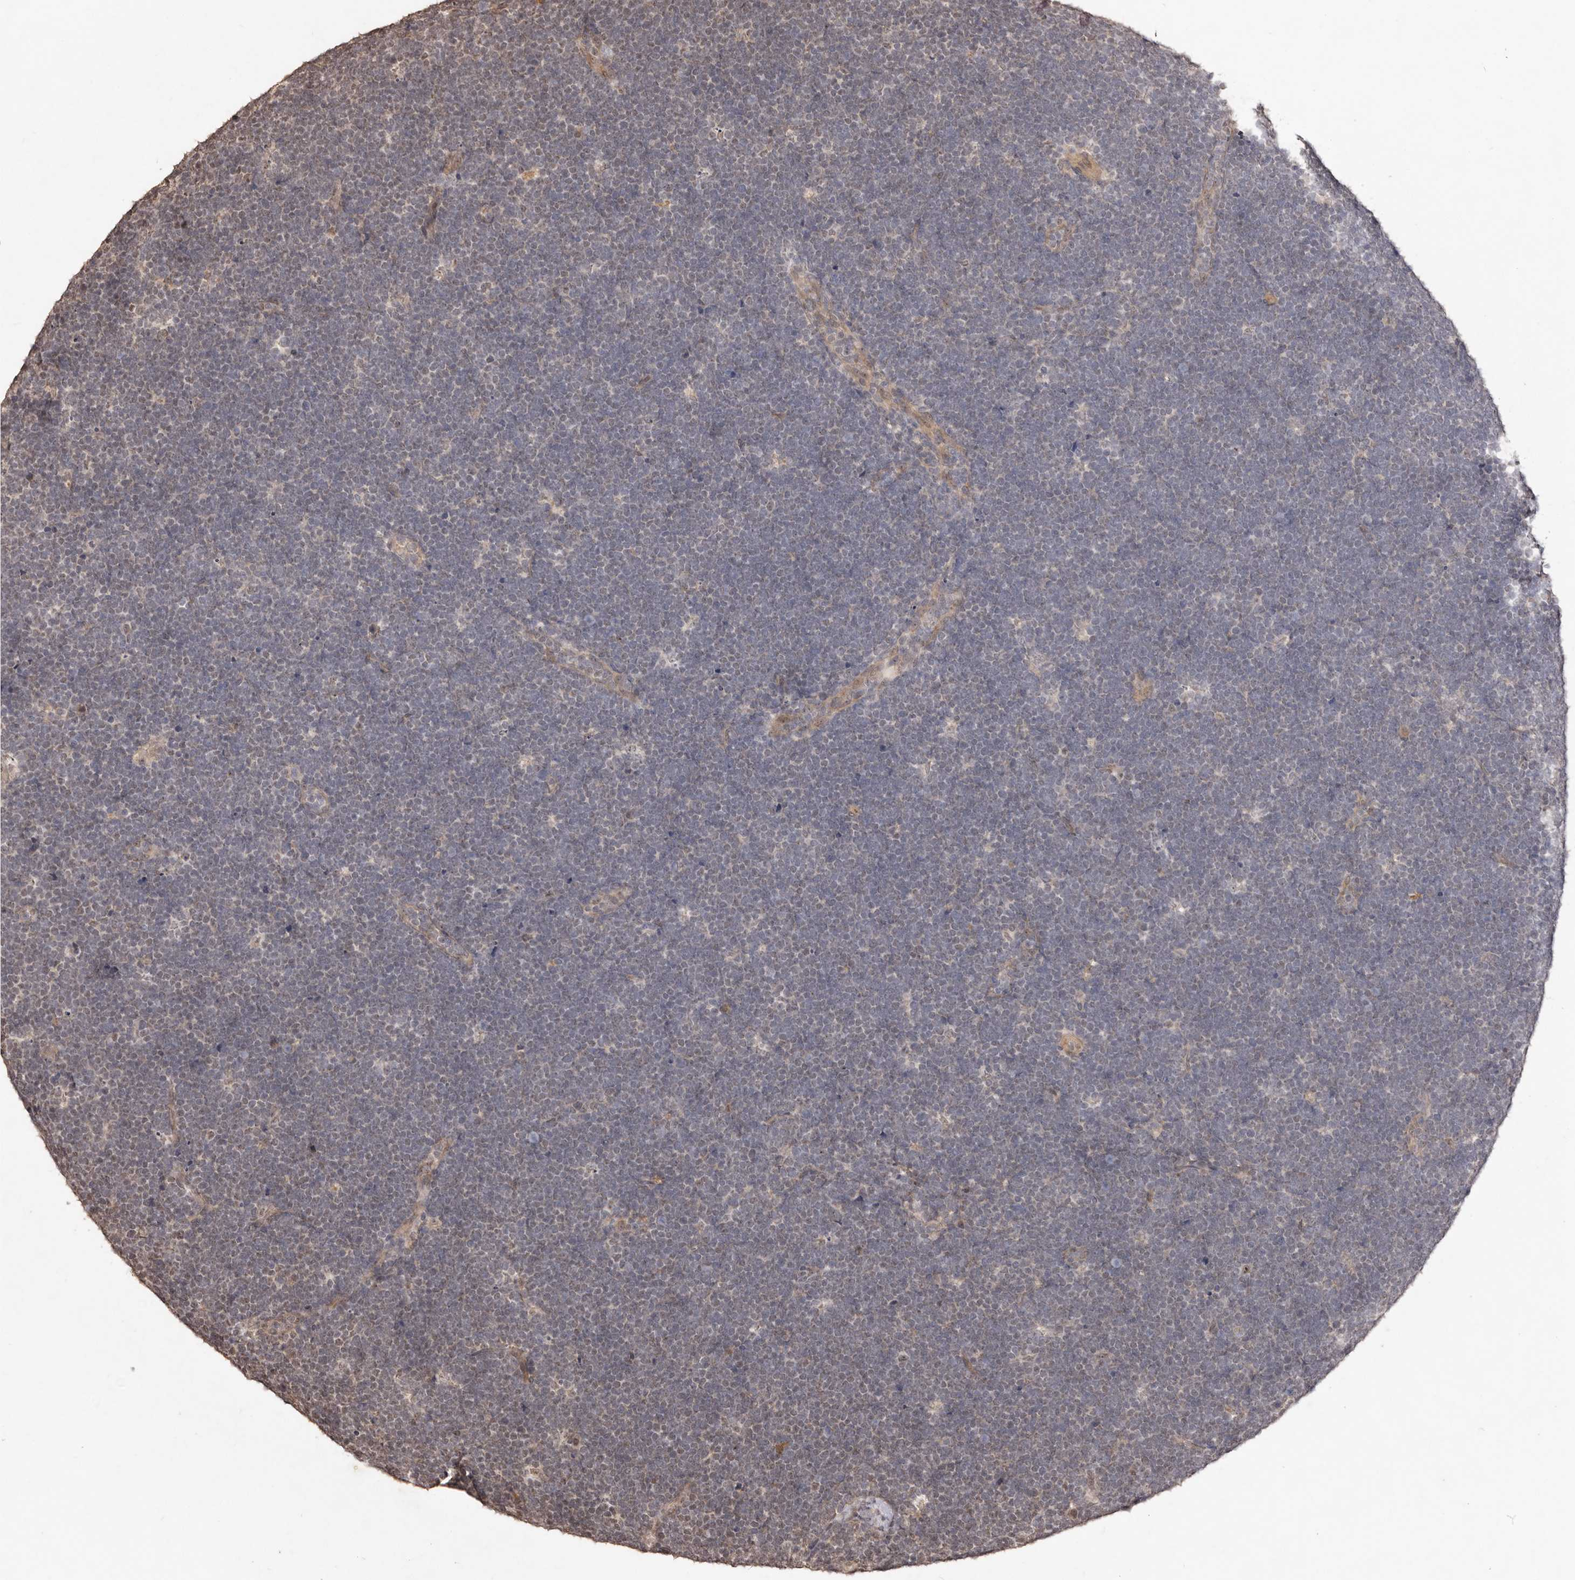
{"staining": {"intensity": "weak", "quantity": "<25%", "location": "nuclear"}, "tissue": "lymphoma", "cell_type": "Tumor cells", "image_type": "cancer", "snomed": [{"axis": "morphology", "description": "Malignant lymphoma, non-Hodgkin's type, High grade"}, {"axis": "topography", "description": "Lymph node"}], "caption": "Tumor cells show no significant protein staining in high-grade malignant lymphoma, non-Hodgkin's type.", "gene": "NOTCH1", "patient": {"sex": "male", "age": 13}}